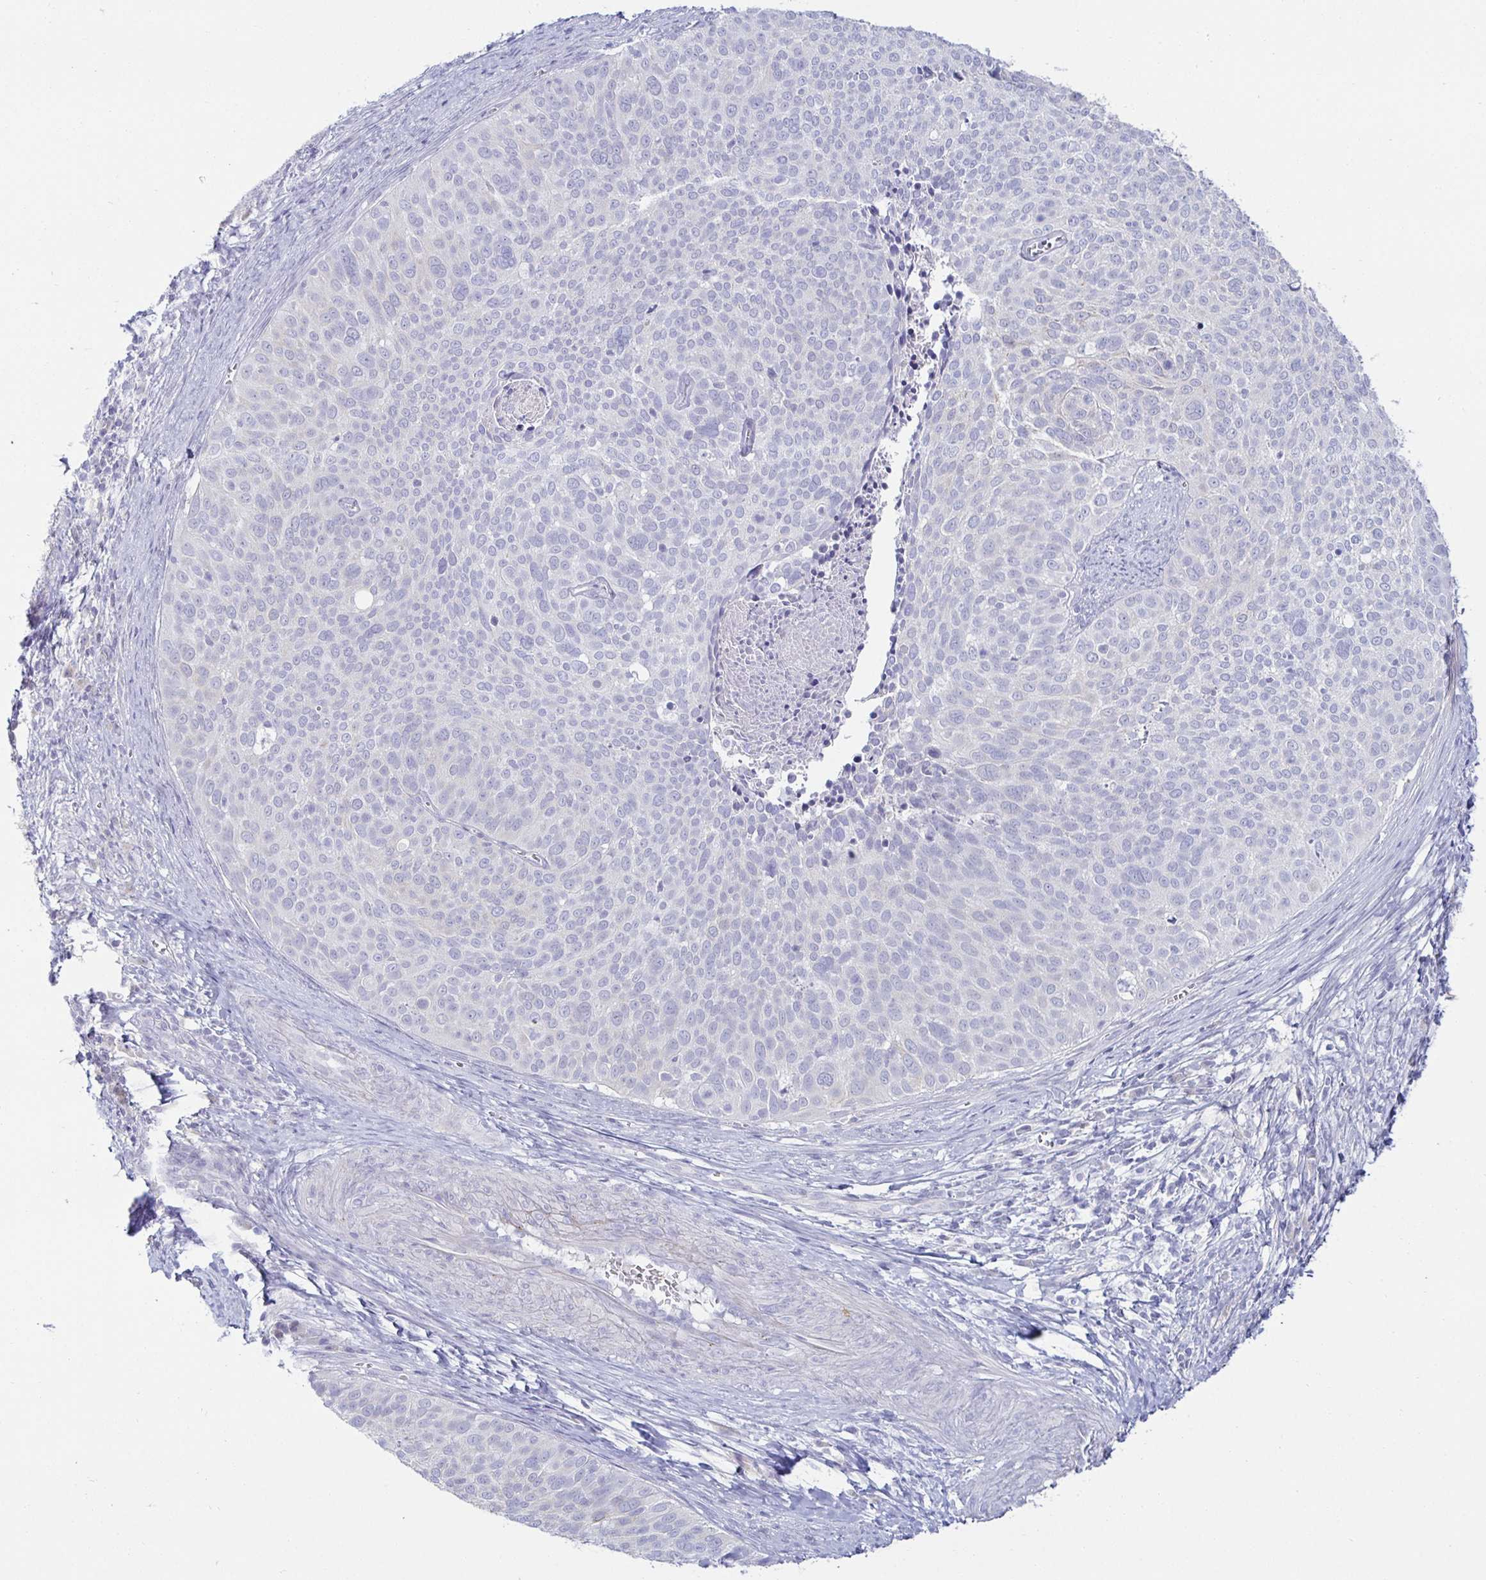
{"staining": {"intensity": "negative", "quantity": "none", "location": "none"}, "tissue": "cervical cancer", "cell_type": "Tumor cells", "image_type": "cancer", "snomed": [{"axis": "morphology", "description": "Squamous cell carcinoma, NOS"}, {"axis": "topography", "description": "Cervix"}], "caption": "Tumor cells are negative for protein expression in human cervical cancer (squamous cell carcinoma).", "gene": "MON2", "patient": {"sex": "female", "age": 39}}